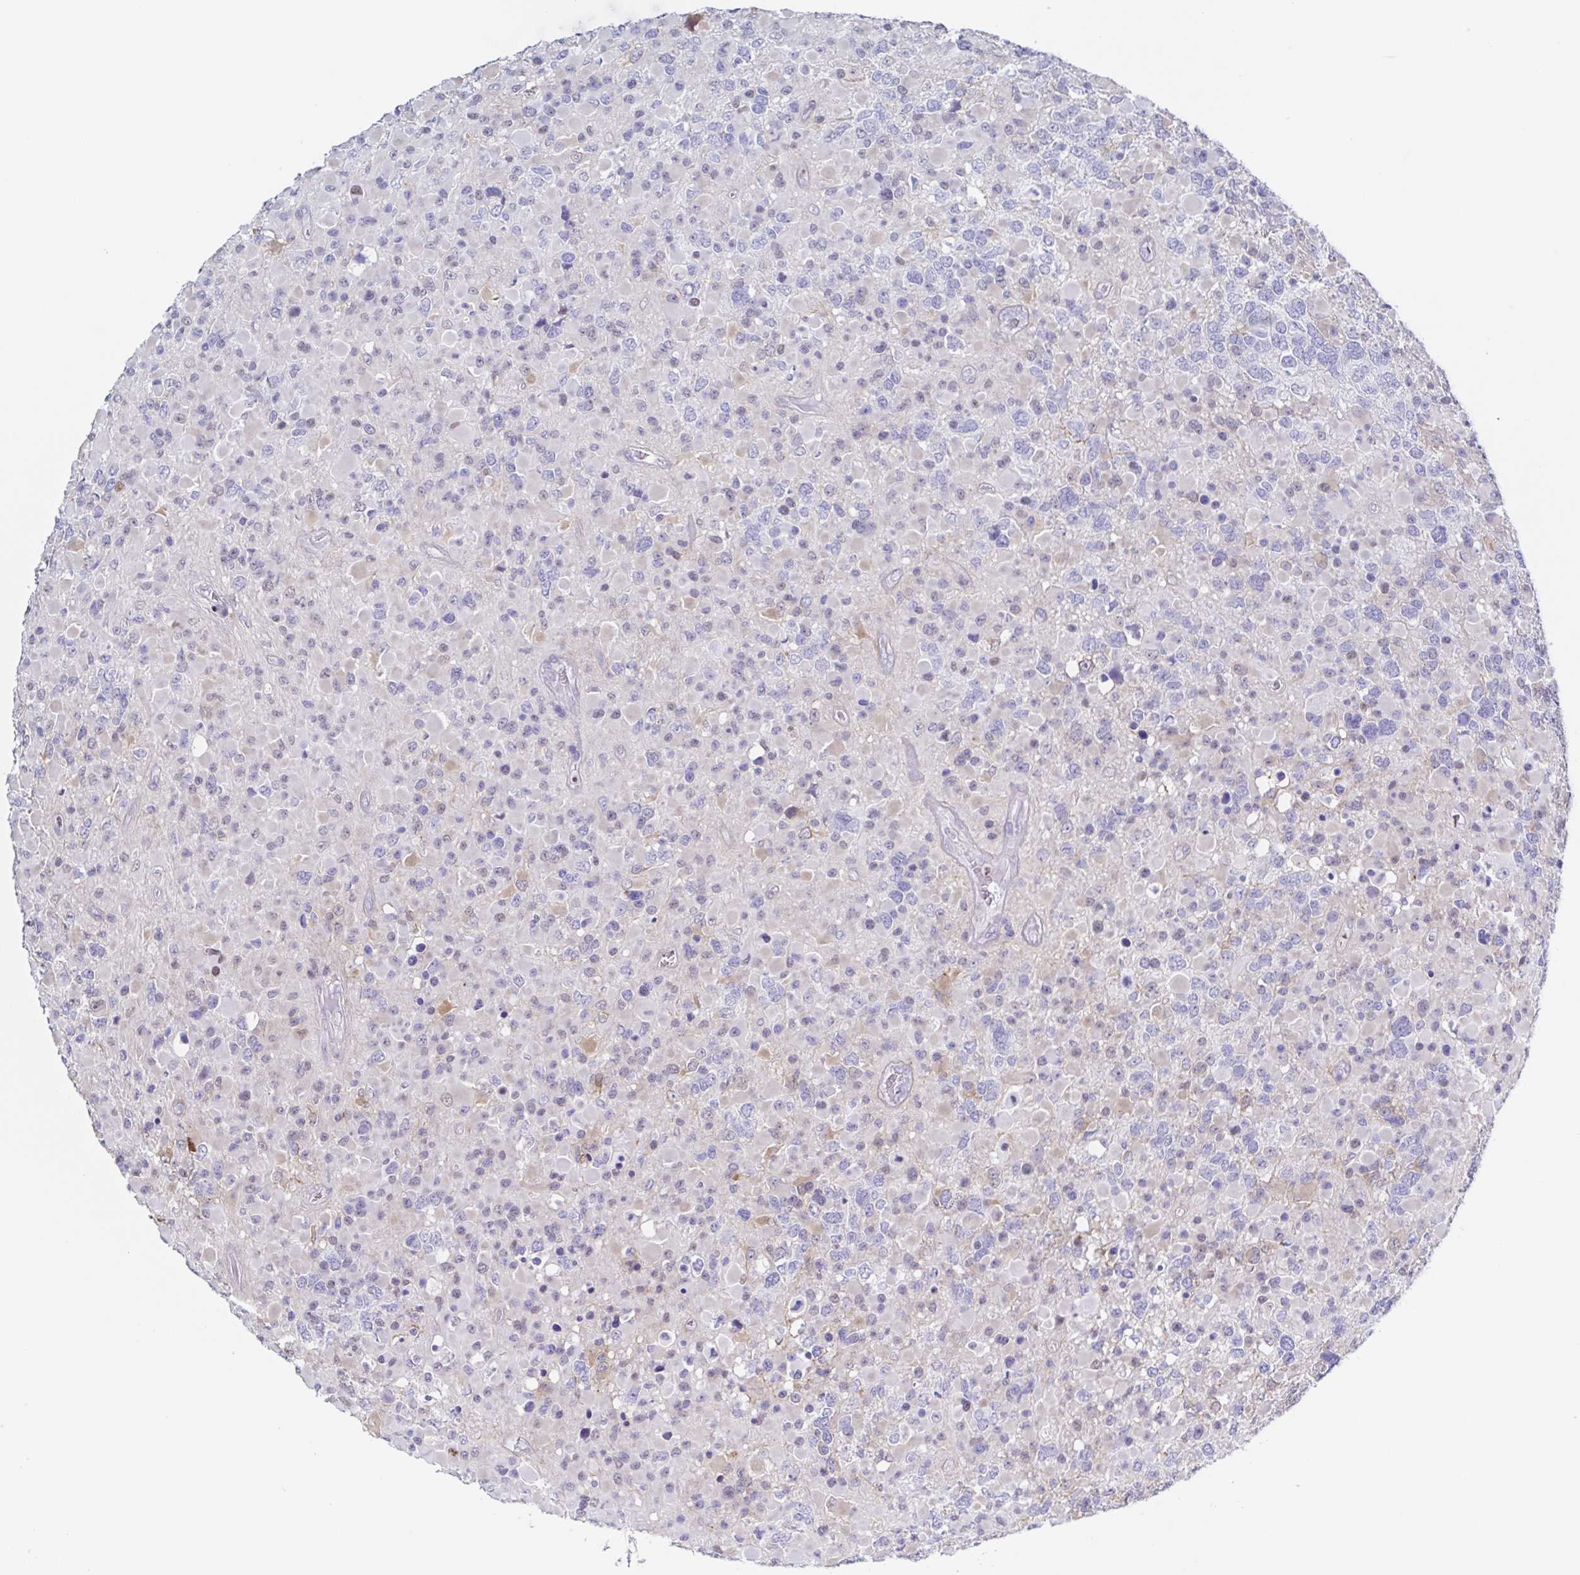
{"staining": {"intensity": "negative", "quantity": "none", "location": "none"}, "tissue": "glioma", "cell_type": "Tumor cells", "image_type": "cancer", "snomed": [{"axis": "morphology", "description": "Glioma, malignant, High grade"}, {"axis": "topography", "description": "Brain"}], "caption": "Tumor cells are negative for protein expression in human high-grade glioma (malignant). (DAB immunohistochemistry, high magnification).", "gene": "PBOV1", "patient": {"sex": "female", "age": 40}}